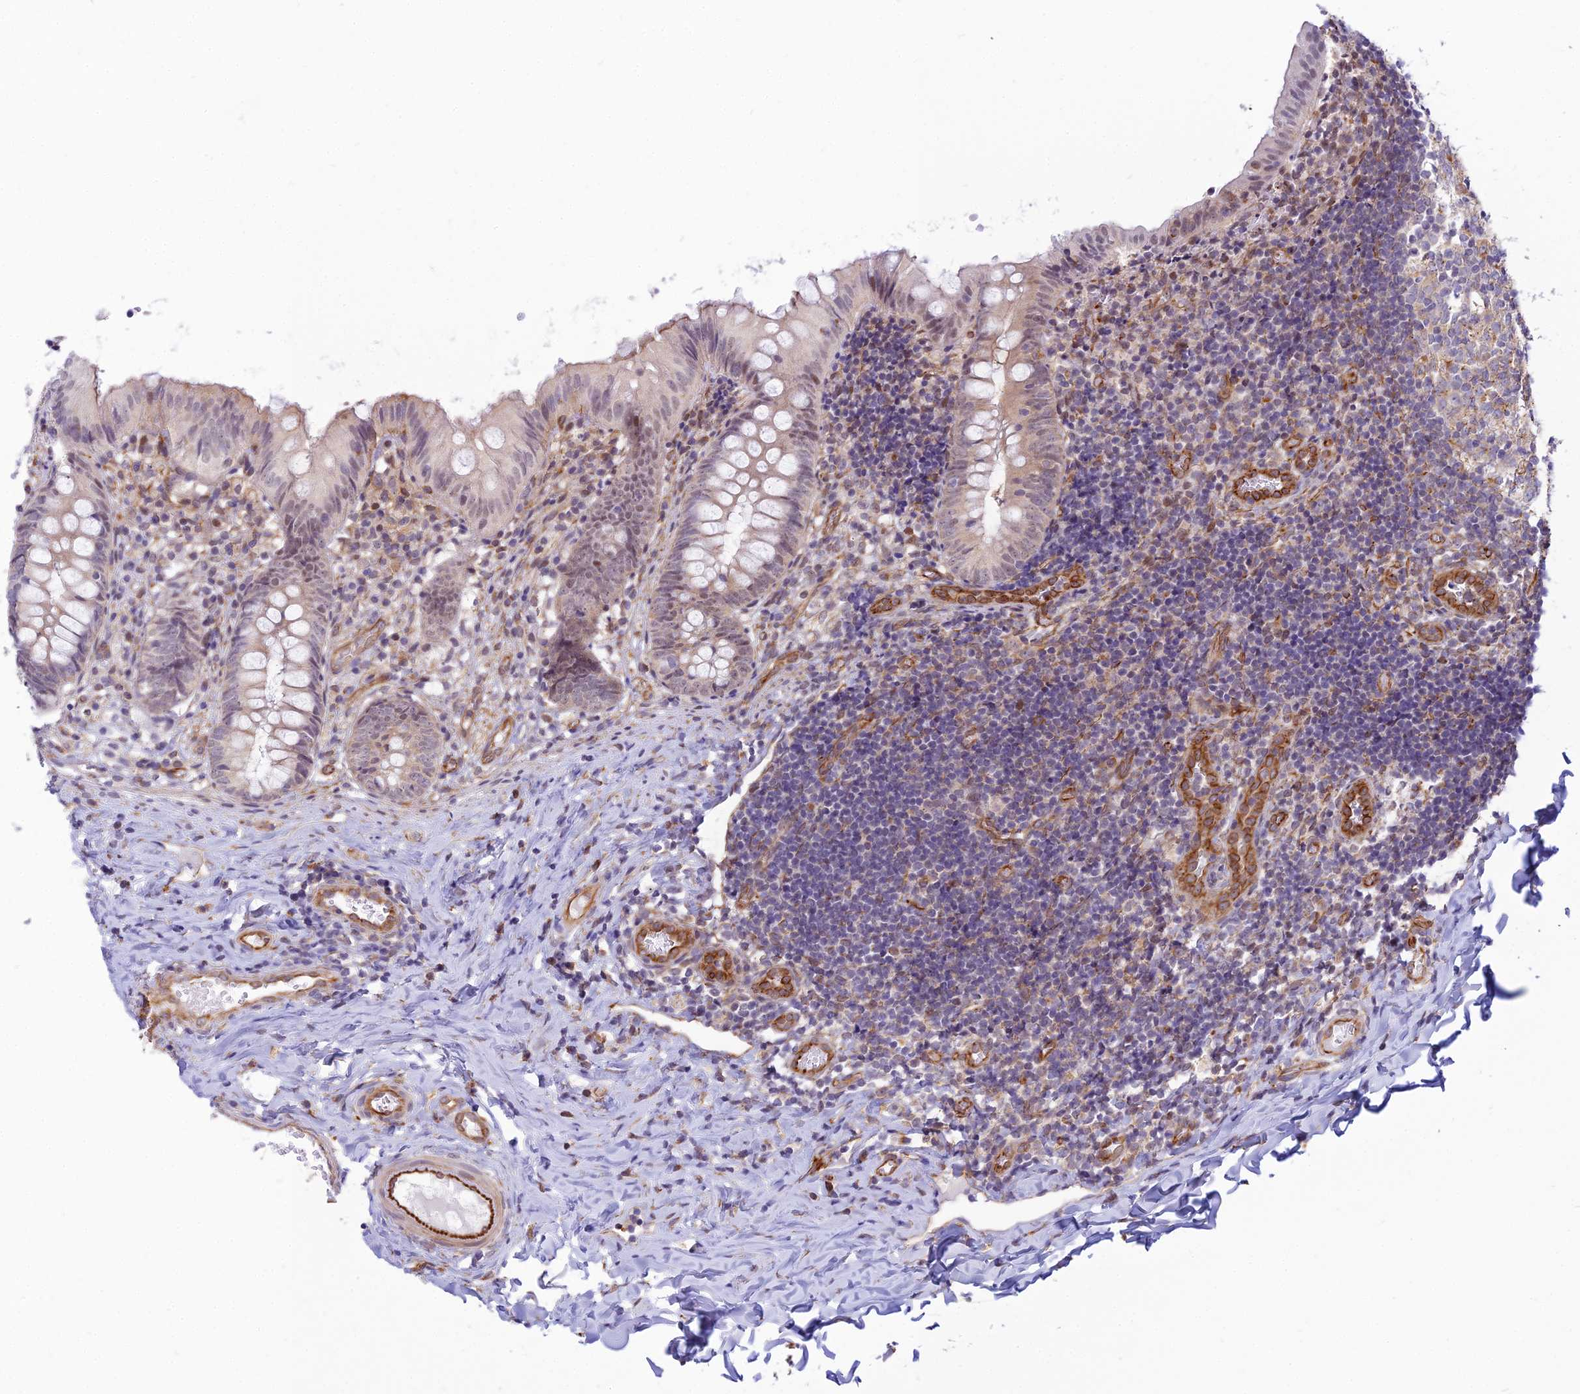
{"staining": {"intensity": "moderate", "quantity": ">75%", "location": "cytoplasmic/membranous,nuclear"}, "tissue": "appendix", "cell_type": "Glandular cells", "image_type": "normal", "snomed": [{"axis": "morphology", "description": "Normal tissue, NOS"}, {"axis": "topography", "description": "Appendix"}], "caption": "Glandular cells display medium levels of moderate cytoplasmic/membranous,nuclear expression in about >75% of cells in benign appendix. (IHC, brightfield microscopy, high magnification).", "gene": "SAPCD2", "patient": {"sex": "male", "age": 8}}